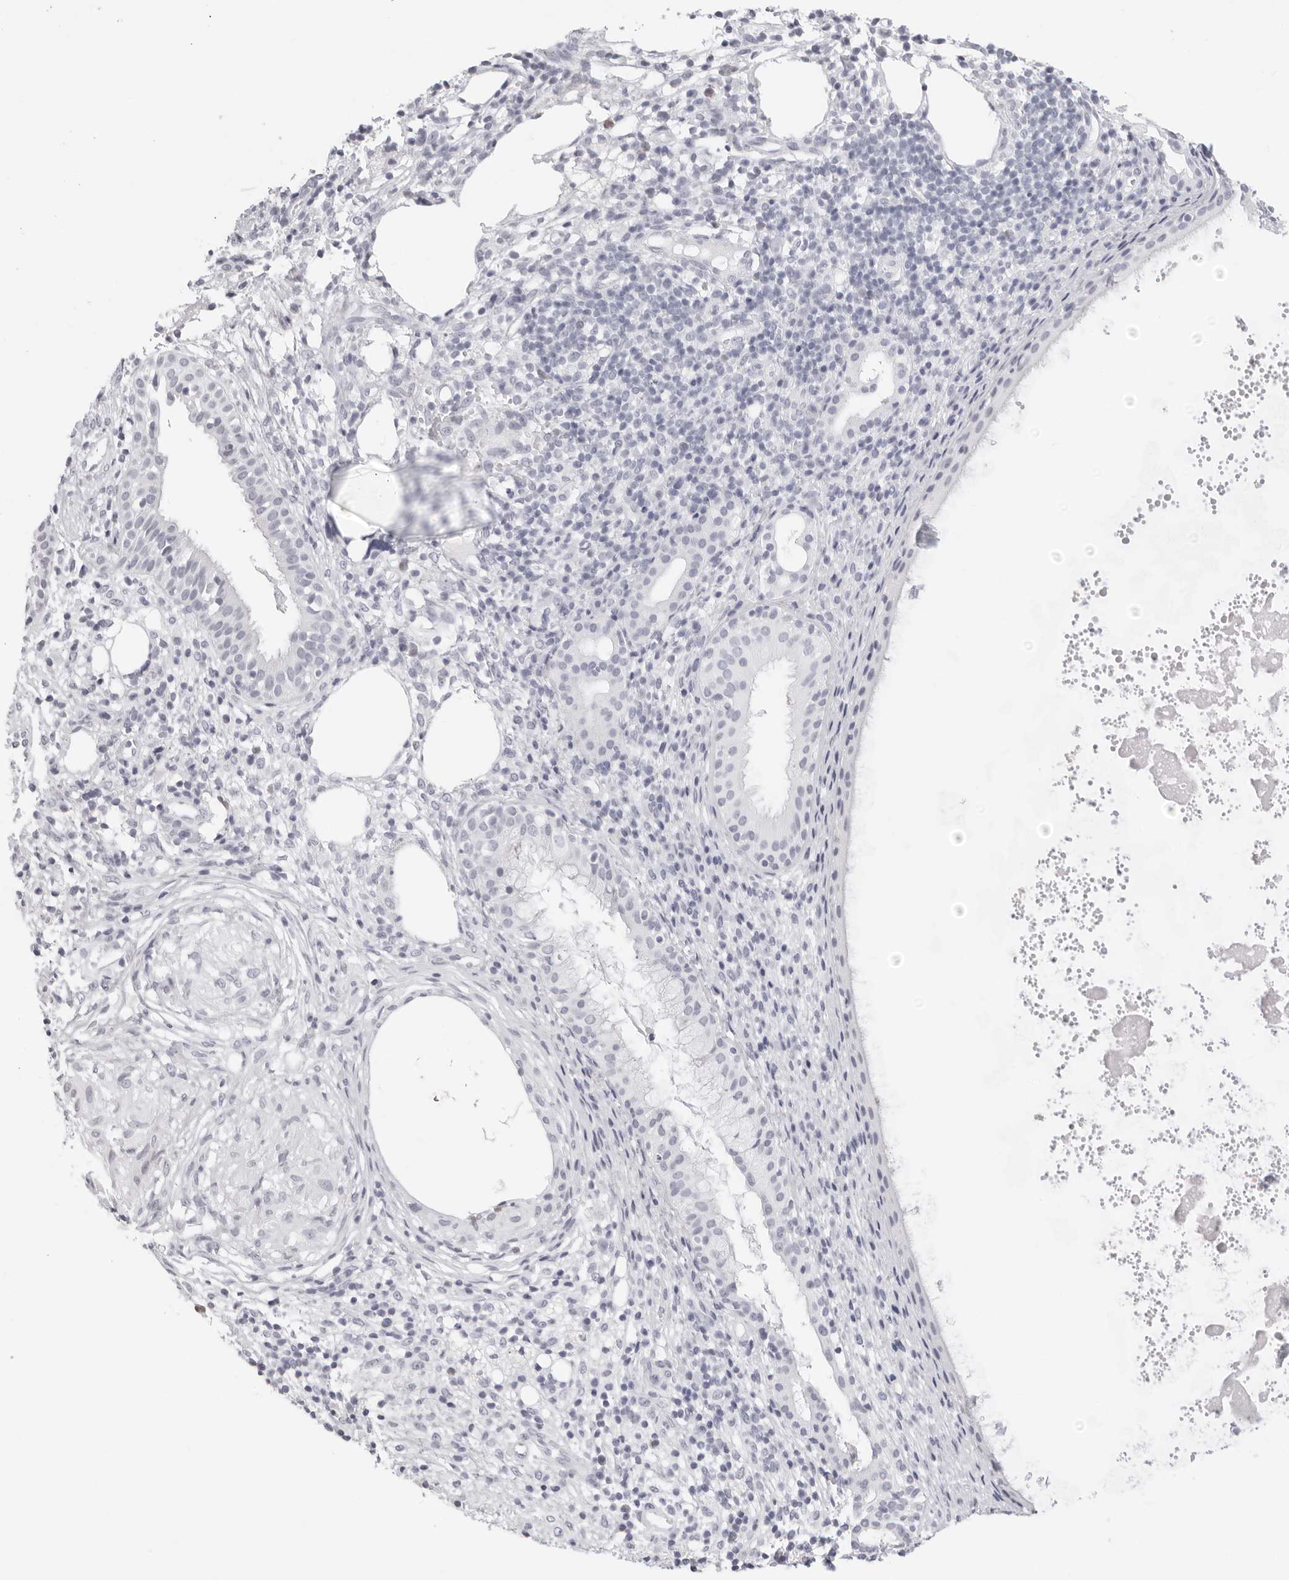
{"staining": {"intensity": "negative", "quantity": "none", "location": "none"}, "tissue": "nasopharynx", "cell_type": "Respiratory epithelial cells", "image_type": "normal", "snomed": [{"axis": "morphology", "description": "Normal tissue, NOS"}, {"axis": "topography", "description": "Nasopharynx"}], "caption": "Respiratory epithelial cells show no significant protein expression in normal nasopharynx. (Stains: DAB immunohistochemistry (IHC) with hematoxylin counter stain, Microscopy: brightfield microscopy at high magnification).", "gene": "AGMAT", "patient": {"sex": "male", "age": 22}}